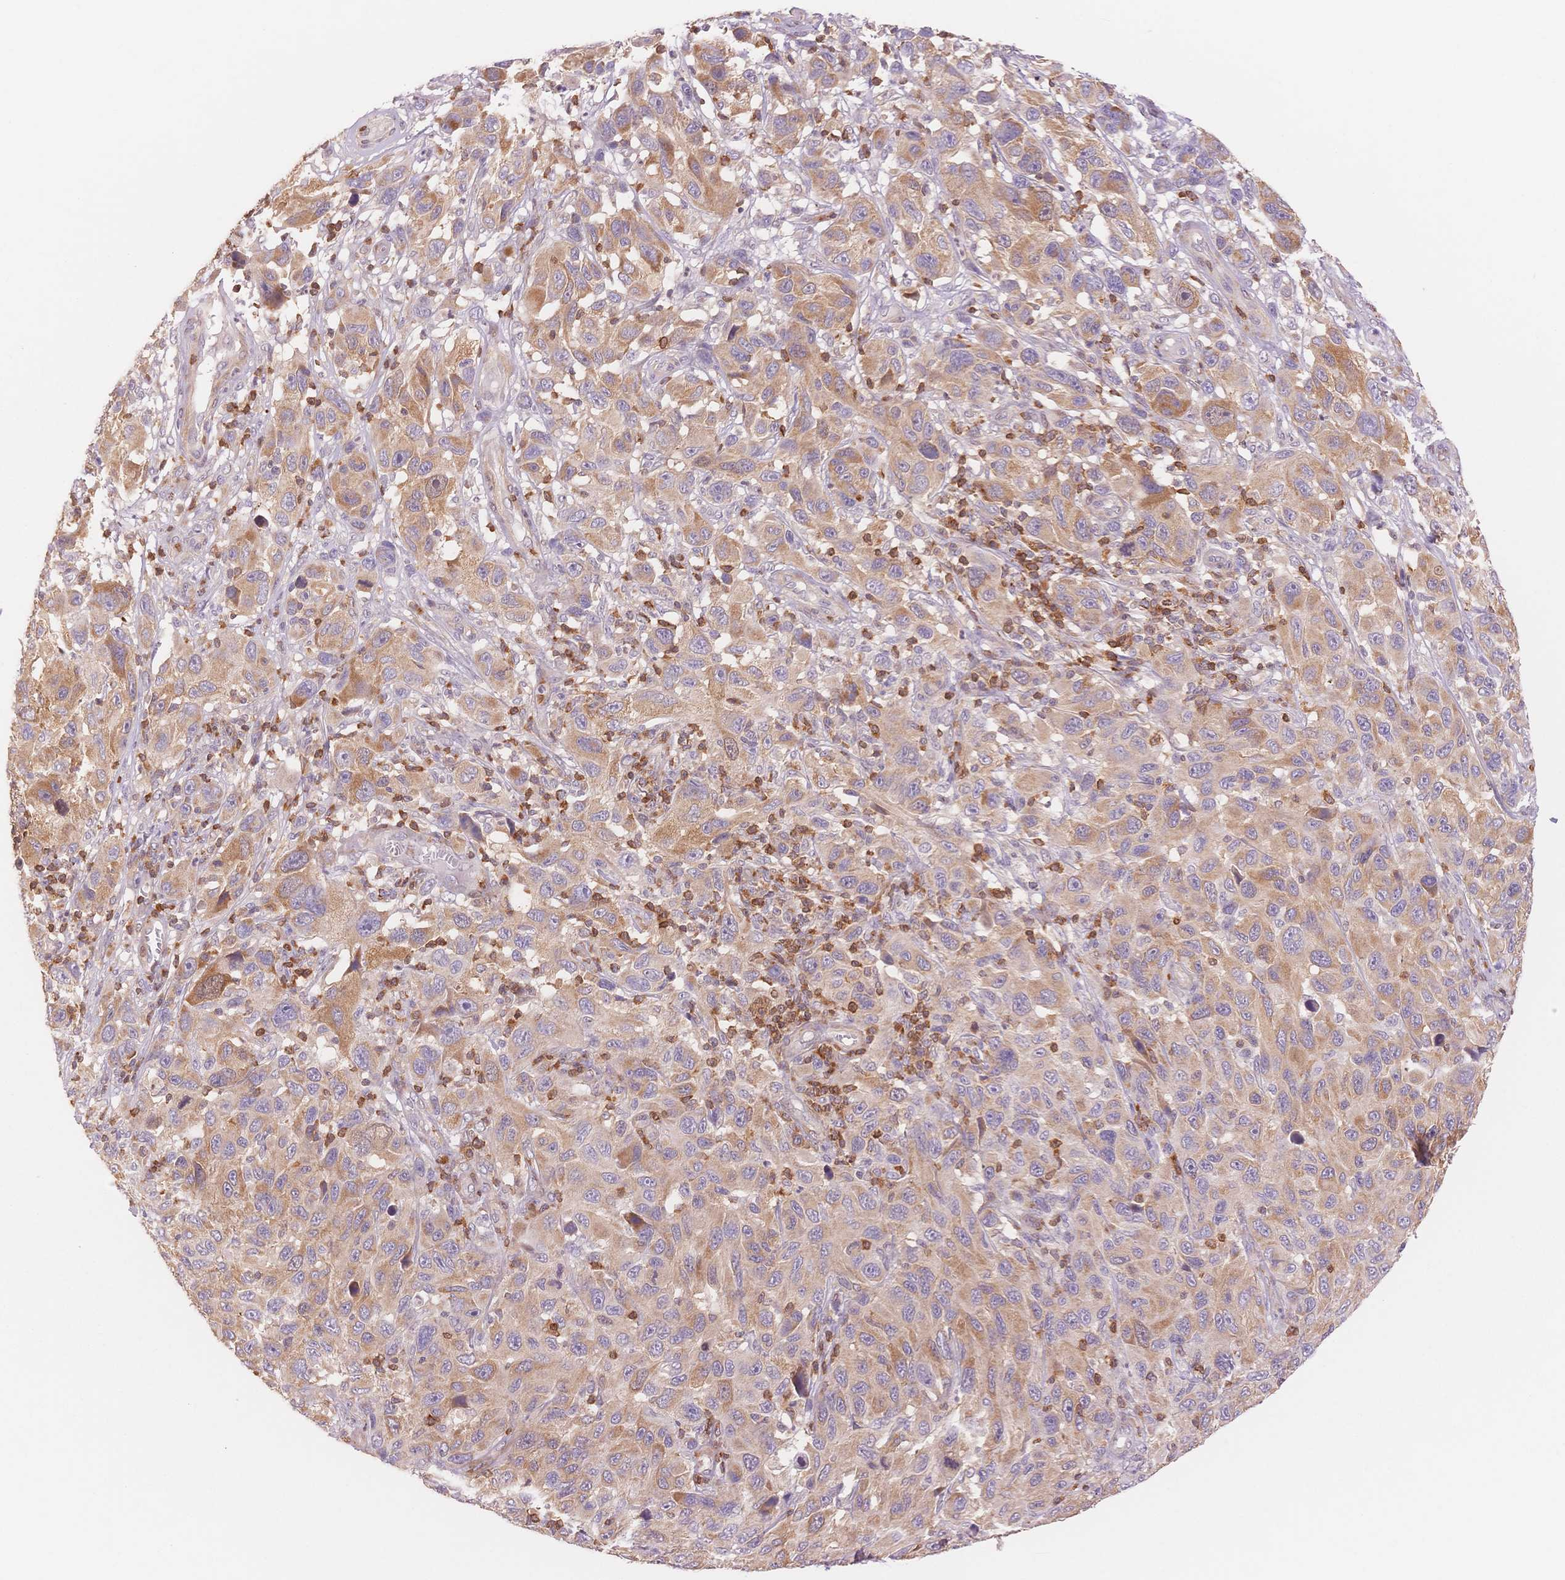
{"staining": {"intensity": "moderate", "quantity": "25%-75%", "location": "cytoplasmic/membranous"}, "tissue": "melanoma", "cell_type": "Tumor cells", "image_type": "cancer", "snomed": [{"axis": "morphology", "description": "Malignant melanoma, NOS"}, {"axis": "topography", "description": "Skin"}], "caption": "IHC histopathology image of melanoma stained for a protein (brown), which demonstrates medium levels of moderate cytoplasmic/membranous positivity in about 25%-75% of tumor cells.", "gene": "STK39", "patient": {"sex": "male", "age": 53}}